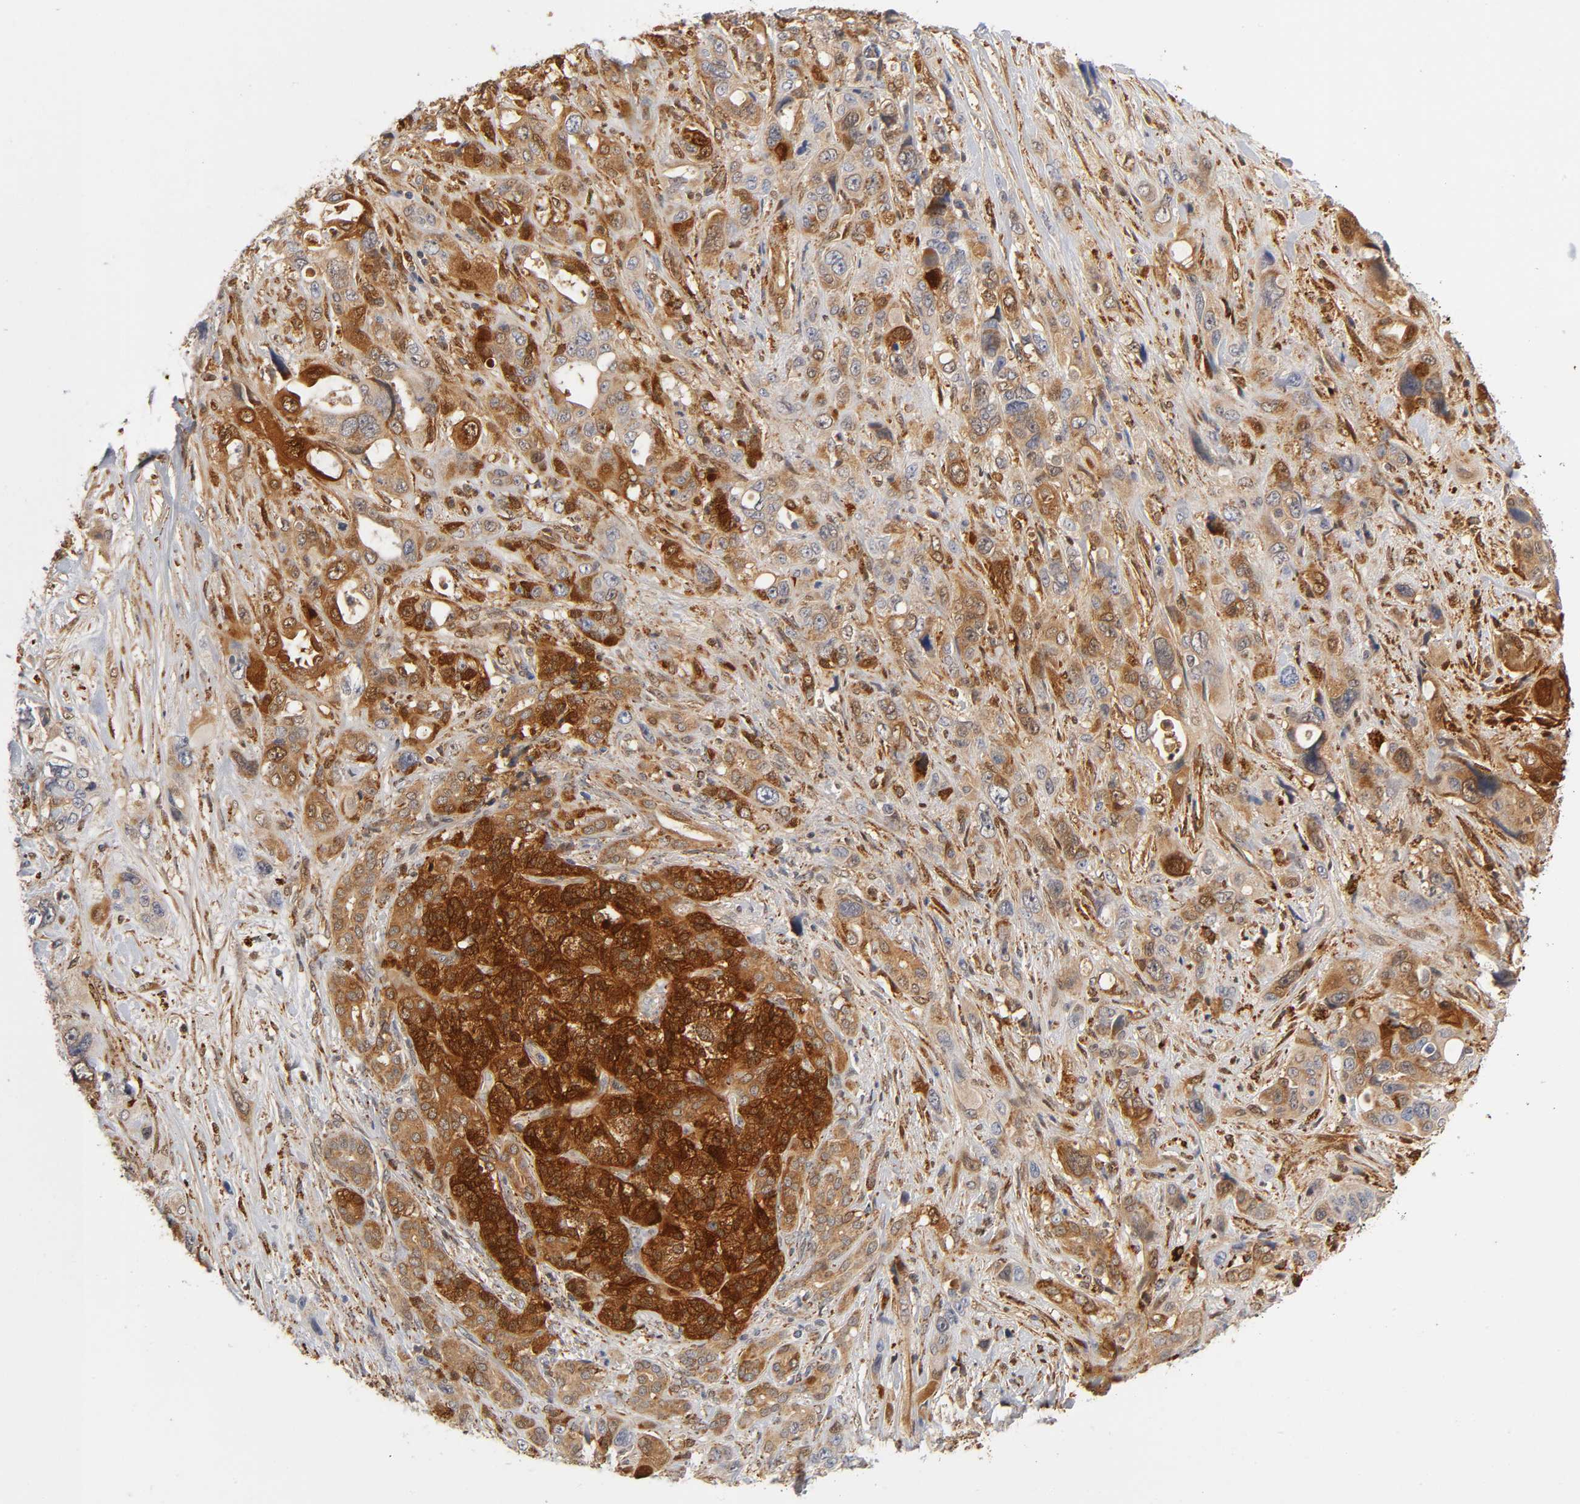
{"staining": {"intensity": "strong", "quantity": ">75%", "location": "cytoplasmic/membranous,nuclear"}, "tissue": "pancreatic cancer", "cell_type": "Tumor cells", "image_type": "cancer", "snomed": [{"axis": "morphology", "description": "Adenocarcinoma, NOS"}, {"axis": "topography", "description": "Pancreas"}], "caption": "Brown immunohistochemical staining in human pancreatic cancer (adenocarcinoma) displays strong cytoplasmic/membranous and nuclear staining in approximately >75% of tumor cells.", "gene": "ISG15", "patient": {"sex": "male", "age": 46}}